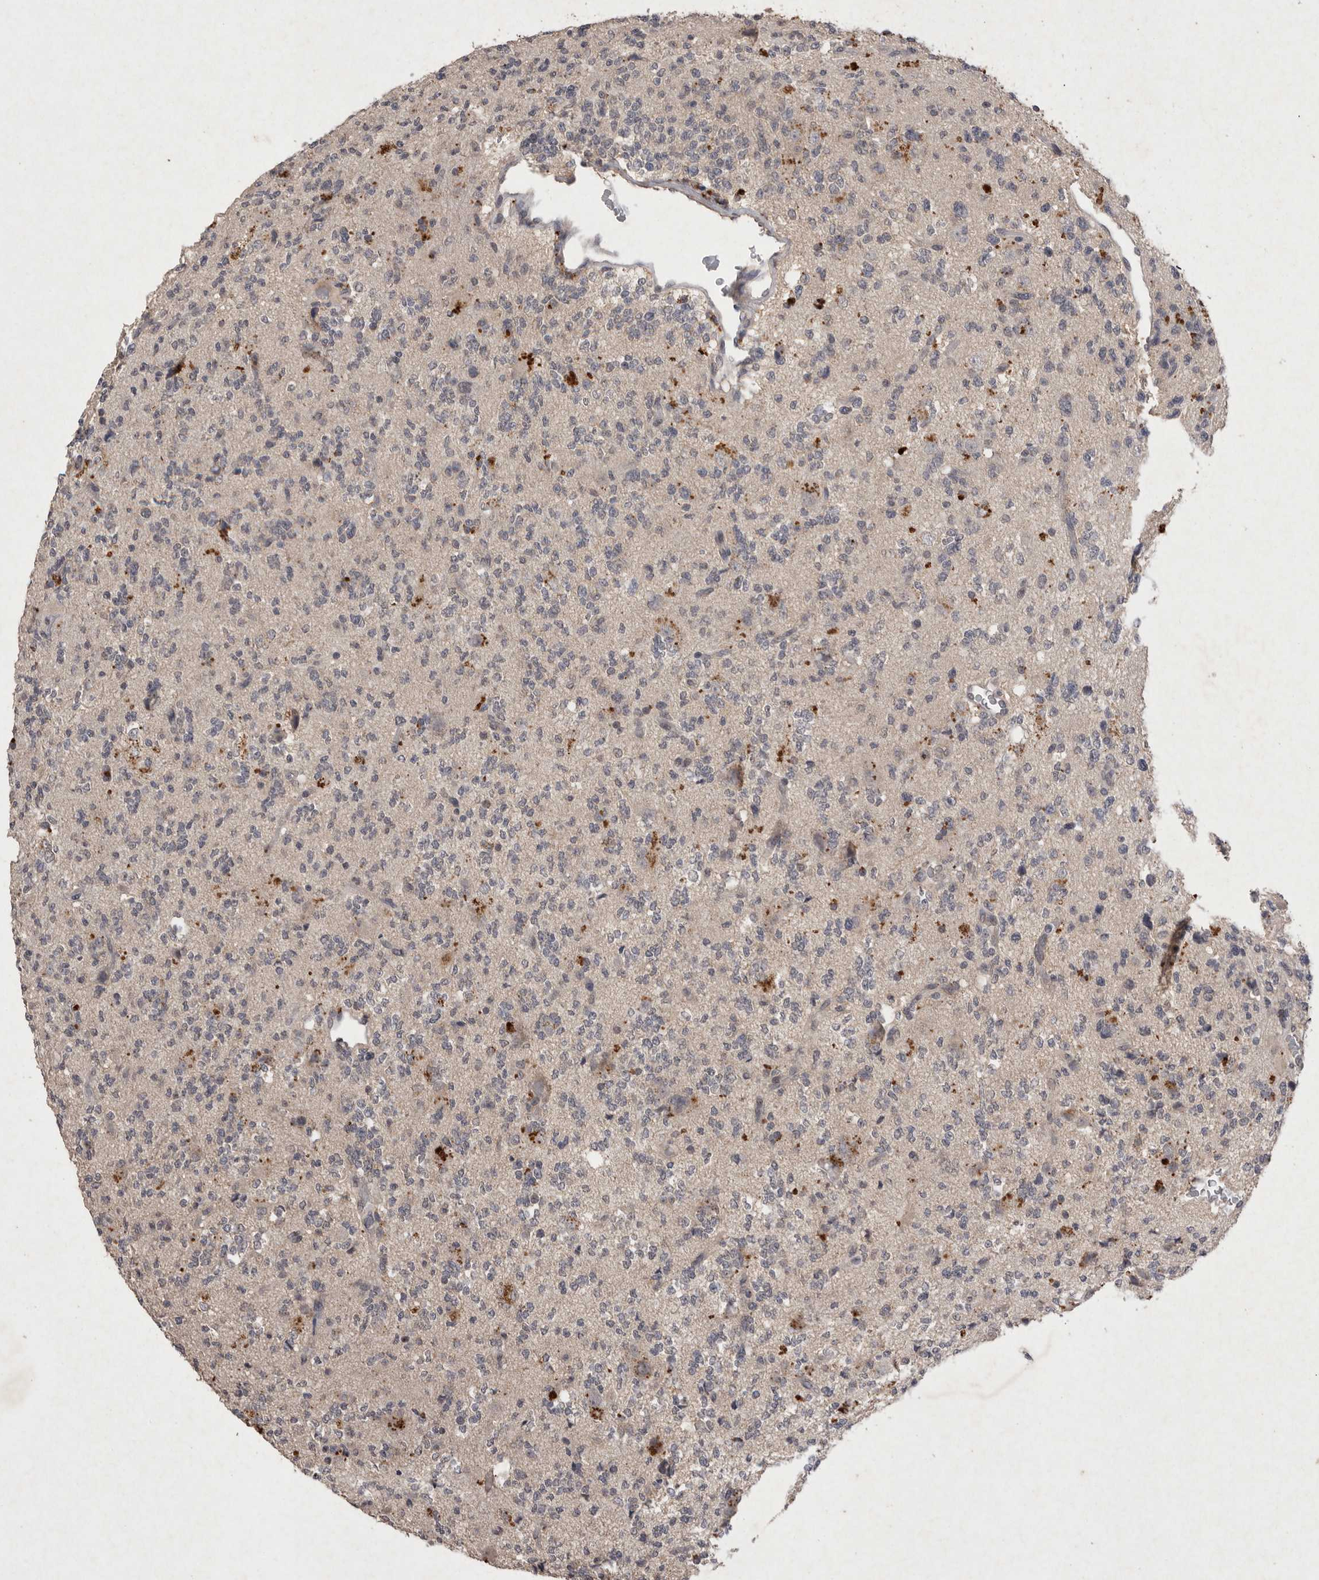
{"staining": {"intensity": "negative", "quantity": "none", "location": "none"}, "tissue": "glioma", "cell_type": "Tumor cells", "image_type": "cancer", "snomed": [{"axis": "morphology", "description": "Glioma, malignant, High grade"}, {"axis": "topography", "description": "Brain"}], "caption": "Tumor cells show no significant expression in high-grade glioma (malignant).", "gene": "APLNR", "patient": {"sex": "female", "age": 62}}